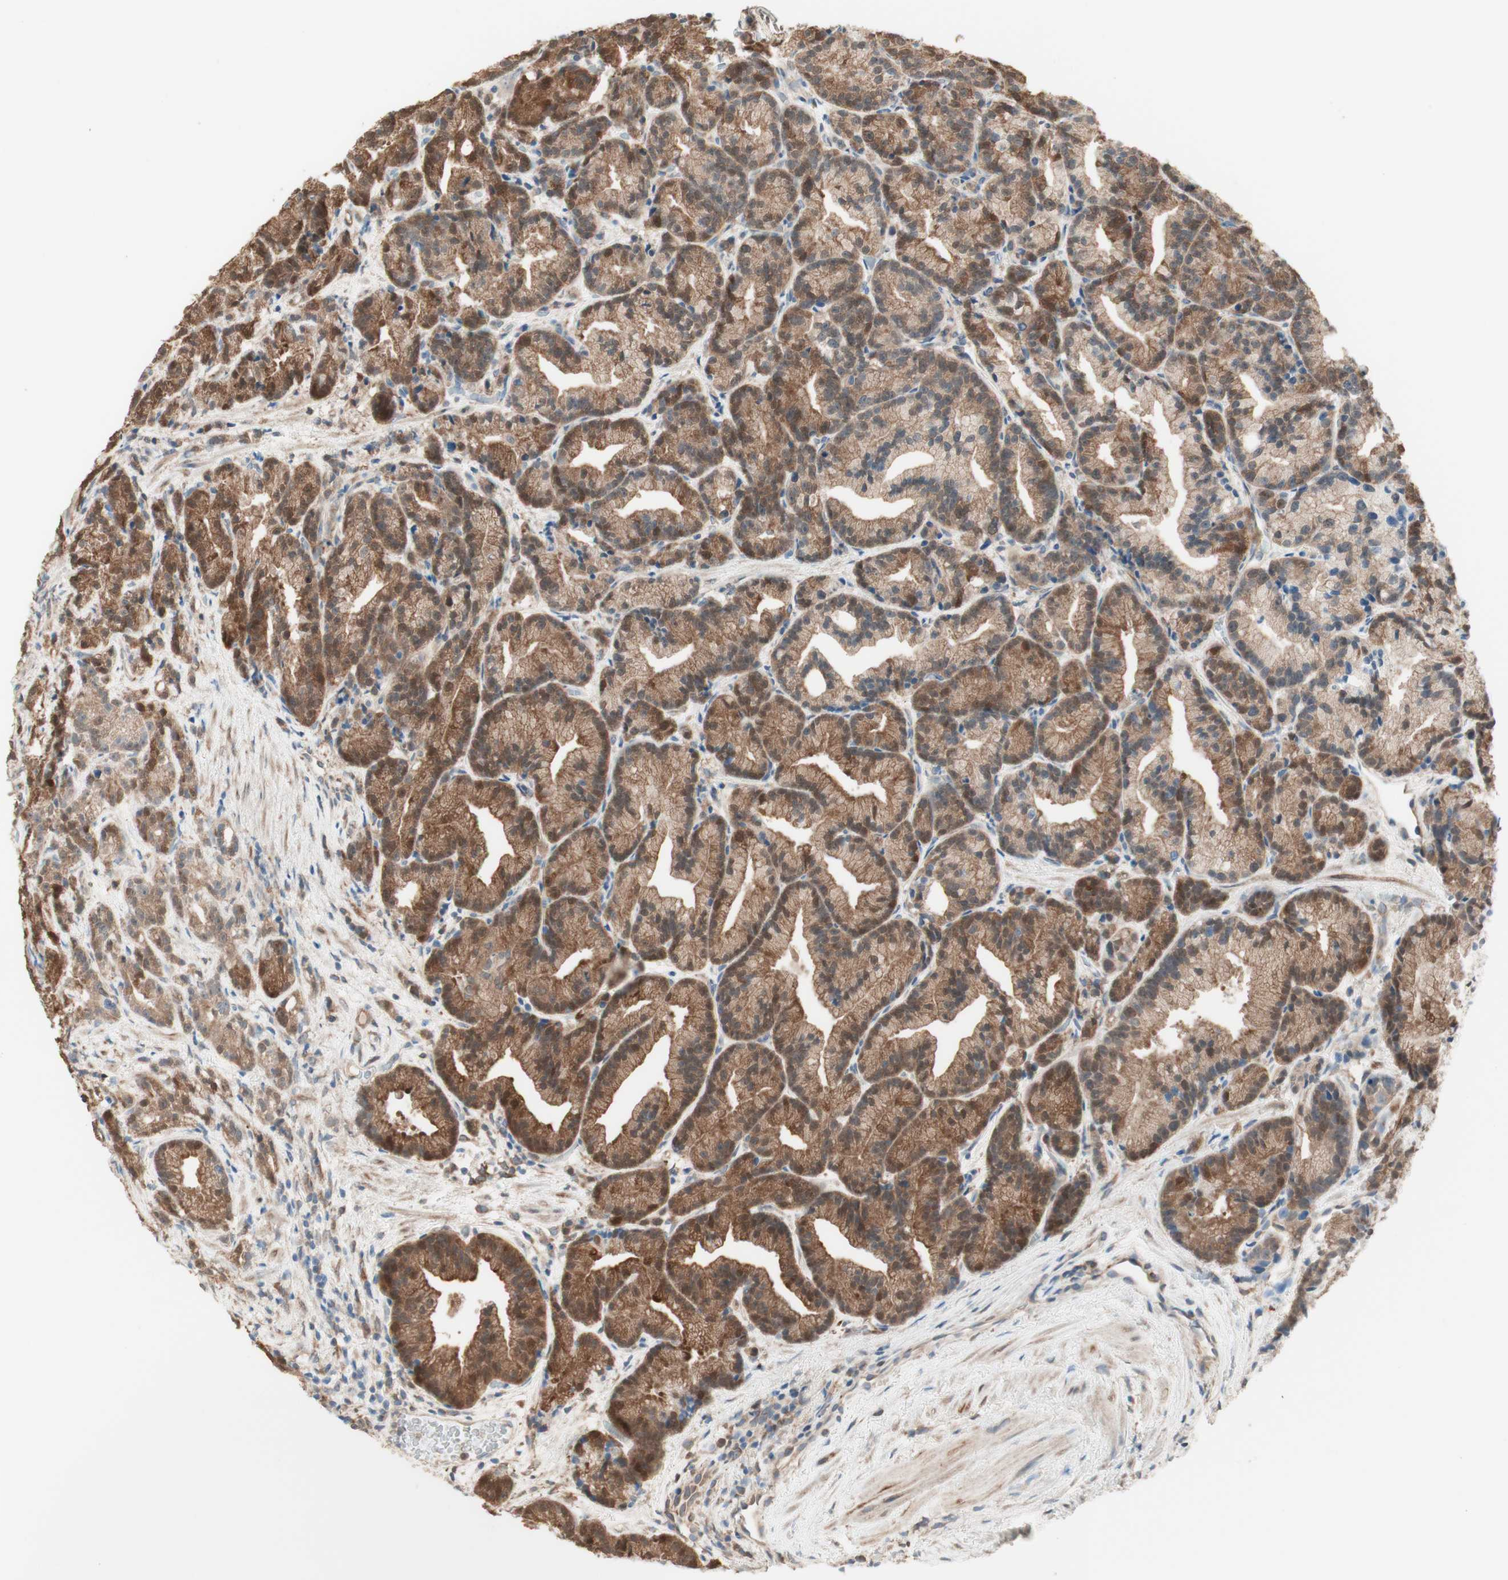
{"staining": {"intensity": "moderate", "quantity": ">75%", "location": "cytoplasmic/membranous,nuclear"}, "tissue": "prostate cancer", "cell_type": "Tumor cells", "image_type": "cancer", "snomed": [{"axis": "morphology", "description": "Adenocarcinoma, Low grade"}, {"axis": "topography", "description": "Prostate"}], "caption": "Tumor cells display medium levels of moderate cytoplasmic/membranous and nuclear staining in about >75% of cells in adenocarcinoma (low-grade) (prostate). (DAB (3,3'-diaminobenzidine) IHC with brightfield microscopy, high magnification).", "gene": "COMT", "patient": {"sex": "male", "age": 89}}